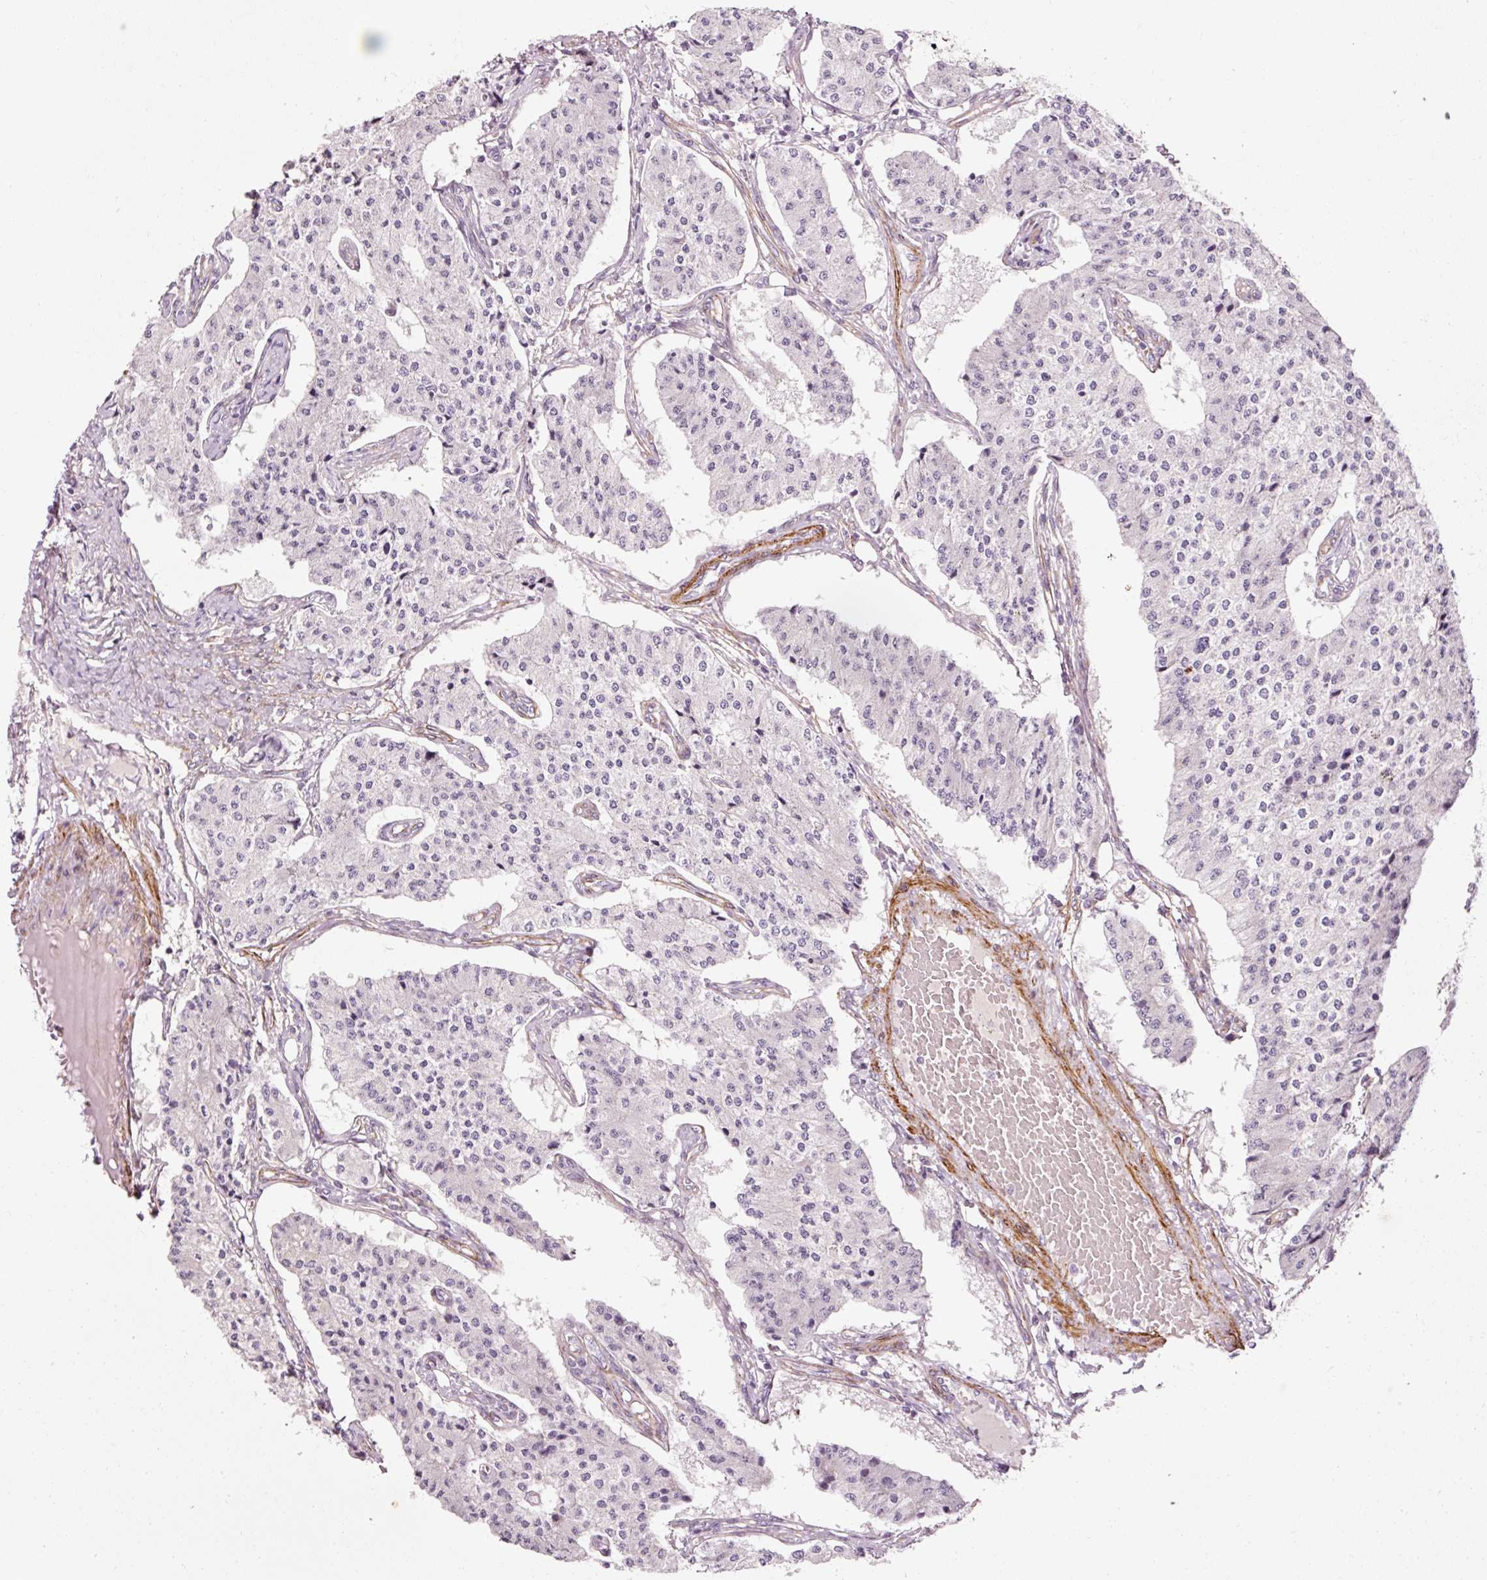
{"staining": {"intensity": "negative", "quantity": "none", "location": "none"}, "tissue": "carcinoid", "cell_type": "Tumor cells", "image_type": "cancer", "snomed": [{"axis": "morphology", "description": "Carcinoid, malignant, NOS"}, {"axis": "topography", "description": "Colon"}], "caption": "Tumor cells are negative for brown protein staining in malignant carcinoid. Nuclei are stained in blue.", "gene": "ANKRD20A1", "patient": {"sex": "female", "age": 52}}